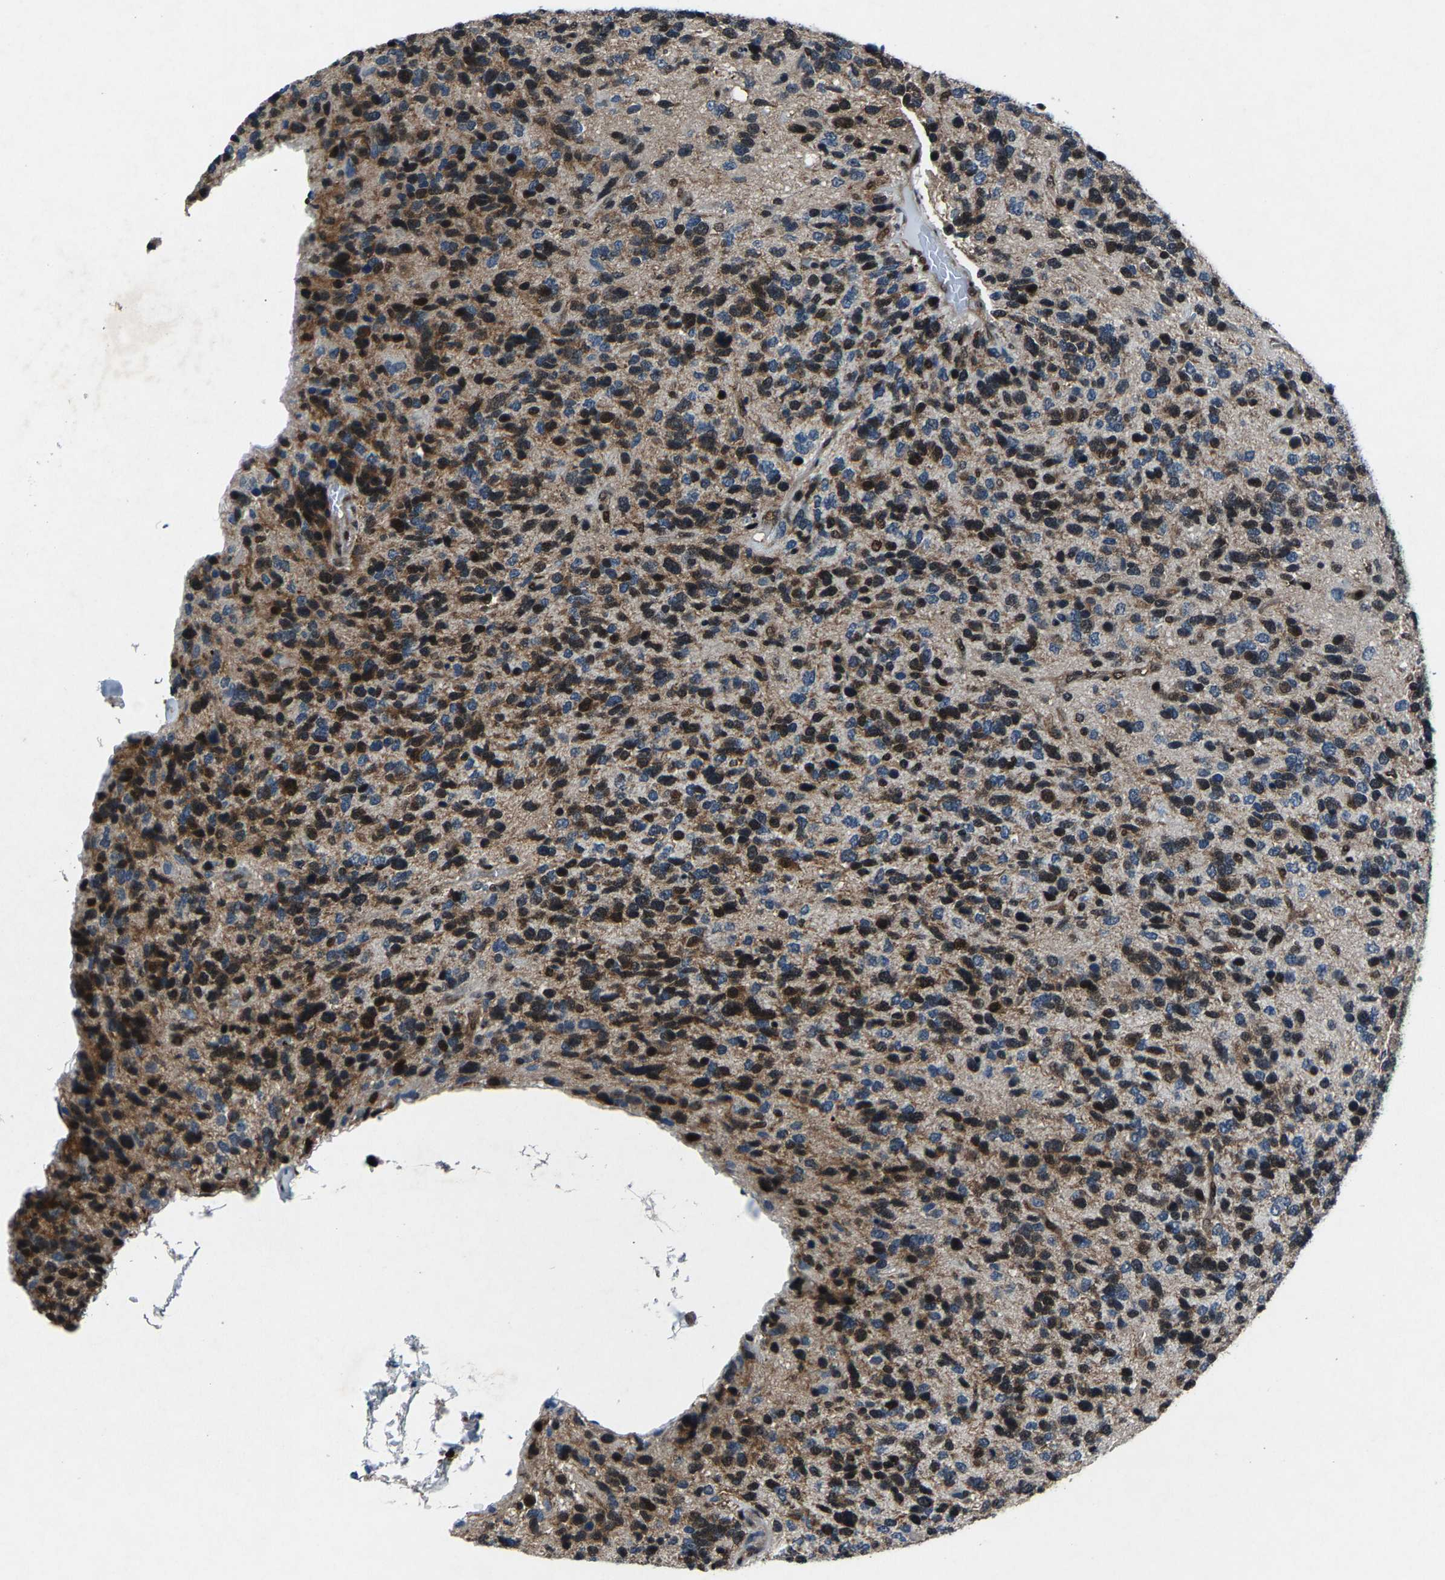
{"staining": {"intensity": "moderate", "quantity": ">75%", "location": "cytoplasmic/membranous,nuclear"}, "tissue": "glioma", "cell_type": "Tumor cells", "image_type": "cancer", "snomed": [{"axis": "morphology", "description": "Glioma, malignant, High grade"}, {"axis": "topography", "description": "Brain"}], "caption": "This micrograph demonstrates IHC staining of glioma, with medium moderate cytoplasmic/membranous and nuclear positivity in about >75% of tumor cells.", "gene": "ATXN3", "patient": {"sex": "female", "age": 58}}